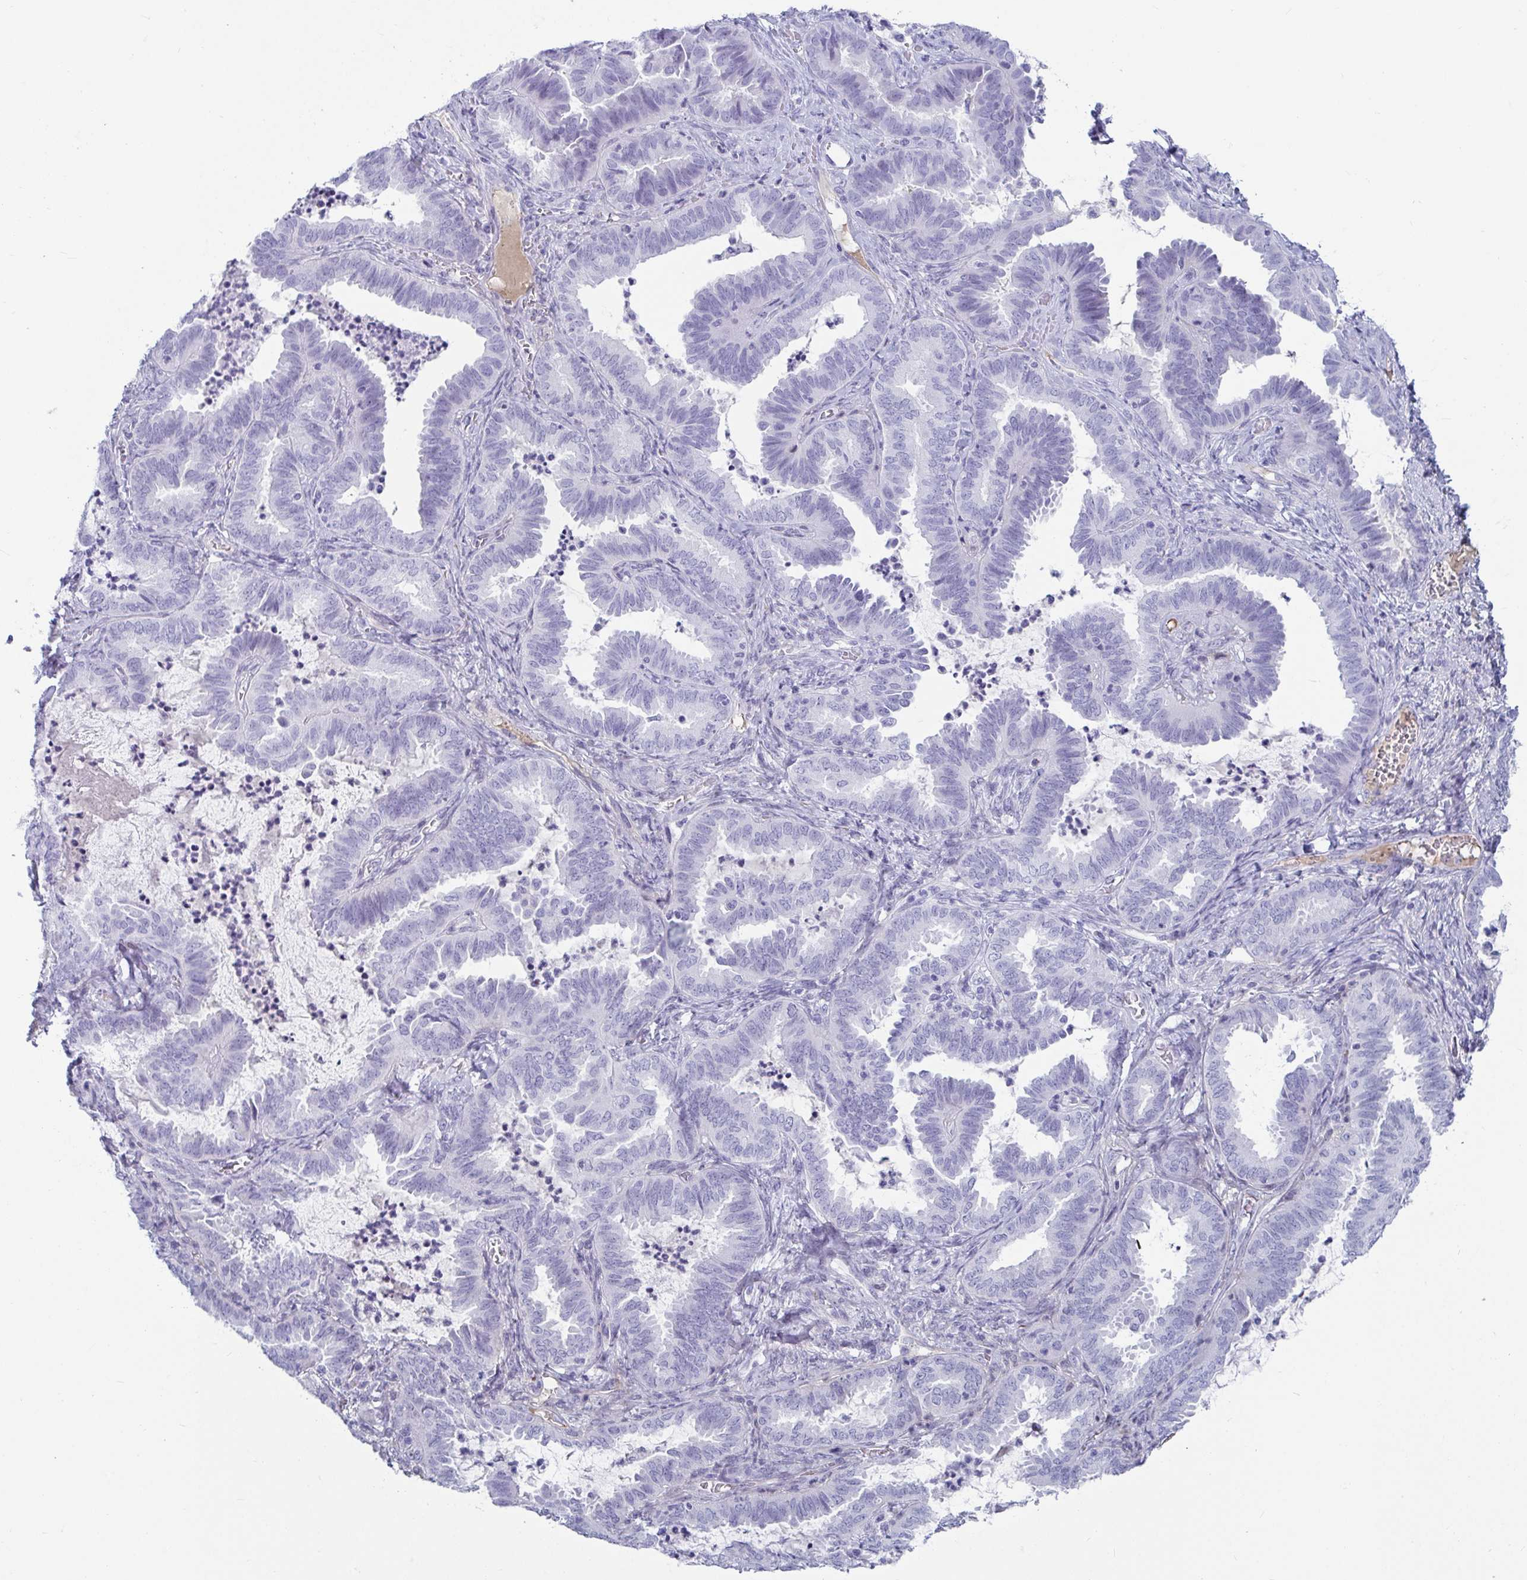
{"staining": {"intensity": "negative", "quantity": "none", "location": "none"}, "tissue": "ovarian cancer", "cell_type": "Tumor cells", "image_type": "cancer", "snomed": [{"axis": "morphology", "description": "Carcinoma, endometroid"}, {"axis": "topography", "description": "Ovary"}], "caption": "A high-resolution photomicrograph shows IHC staining of ovarian cancer, which reveals no significant staining in tumor cells.", "gene": "NPY", "patient": {"sex": "female", "age": 70}}